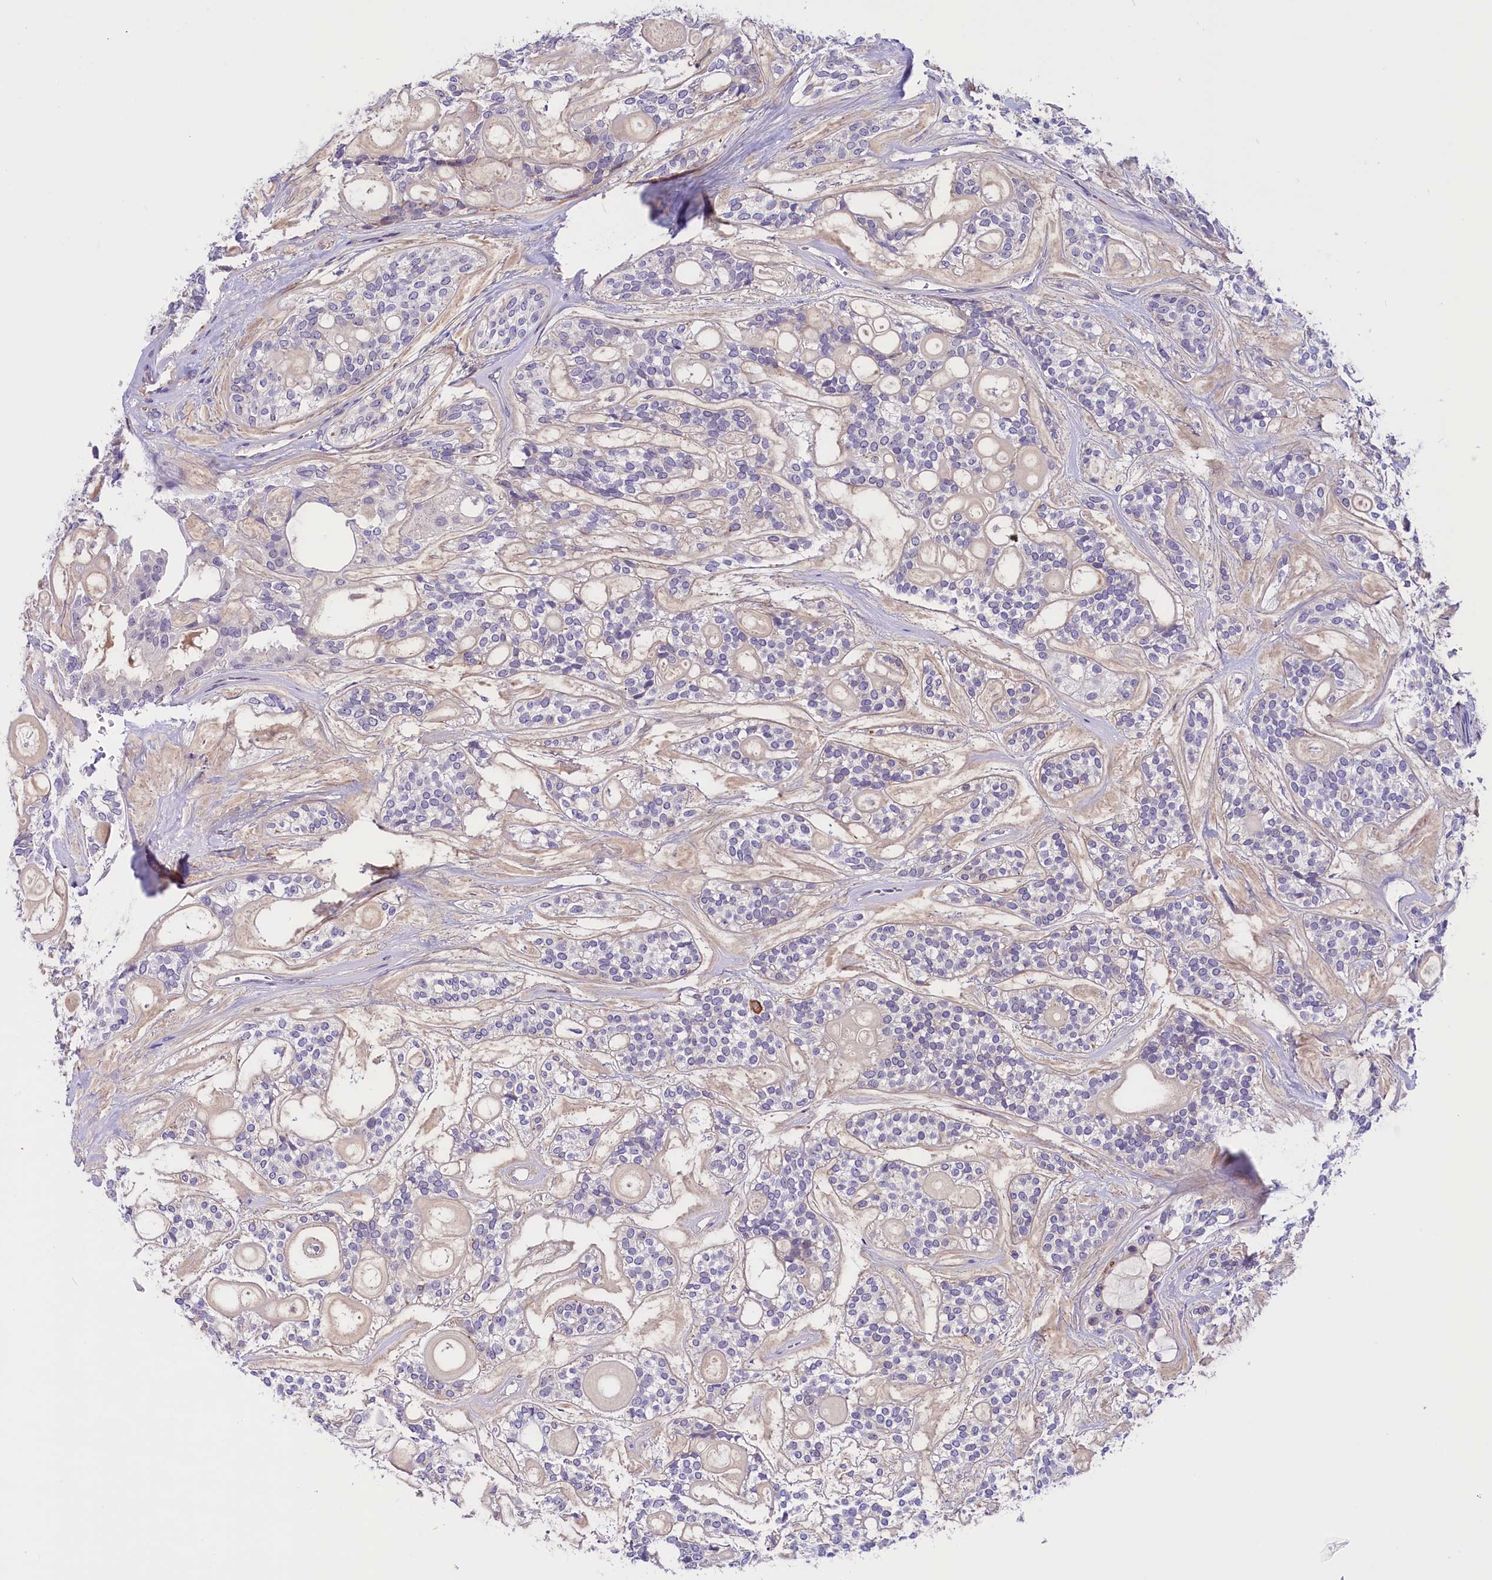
{"staining": {"intensity": "negative", "quantity": "none", "location": "none"}, "tissue": "head and neck cancer", "cell_type": "Tumor cells", "image_type": "cancer", "snomed": [{"axis": "morphology", "description": "Adenocarcinoma, NOS"}, {"axis": "topography", "description": "Head-Neck"}], "caption": "Image shows no protein positivity in tumor cells of adenocarcinoma (head and neck) tissue.", "gene": "CCDC32", "patient": {"sex": "male", "age": 66}}